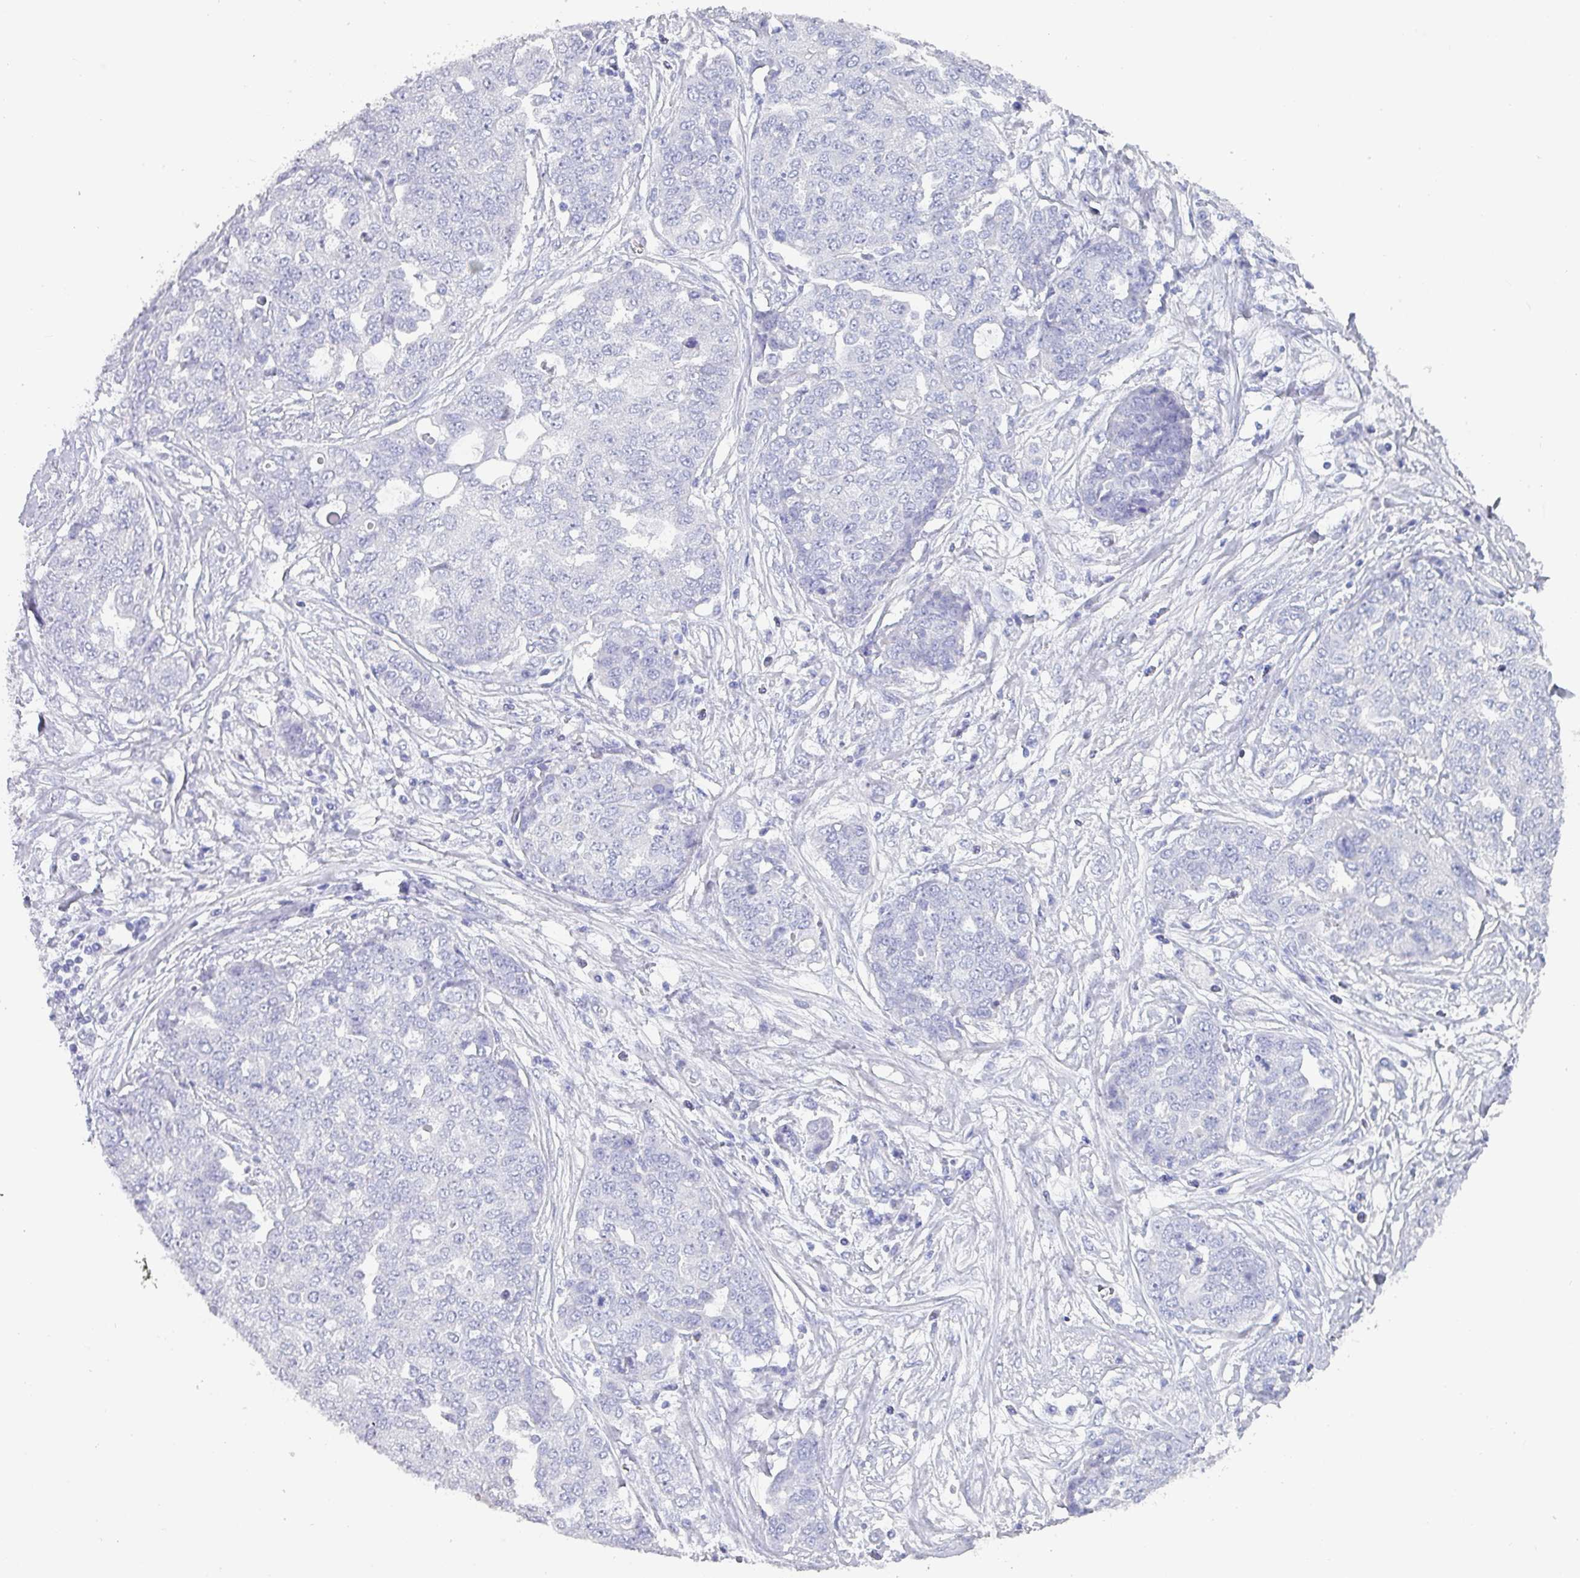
{"staining": {"intensity": "negative", "quantity": "none", "location": "none"}, "tissue": "ovarian cancer", "cell_type": "Tumor cells", "image_type": "cancer", "snomed": [{"axis": "morphology", "description": "Cystadenocarcinoma, serous, NOS"}, {"axis": "topography", "description": "Soft tissue"}, {"axis": "topography", "description": "Ovary"}], "caption": "A high-resolution micrograph shows IHC staining of ovarian cancer, which reveals no significant expression in tumor cells.", "gene": "INS-IGF2", "patient": {"sex": "female", "age": 57}}